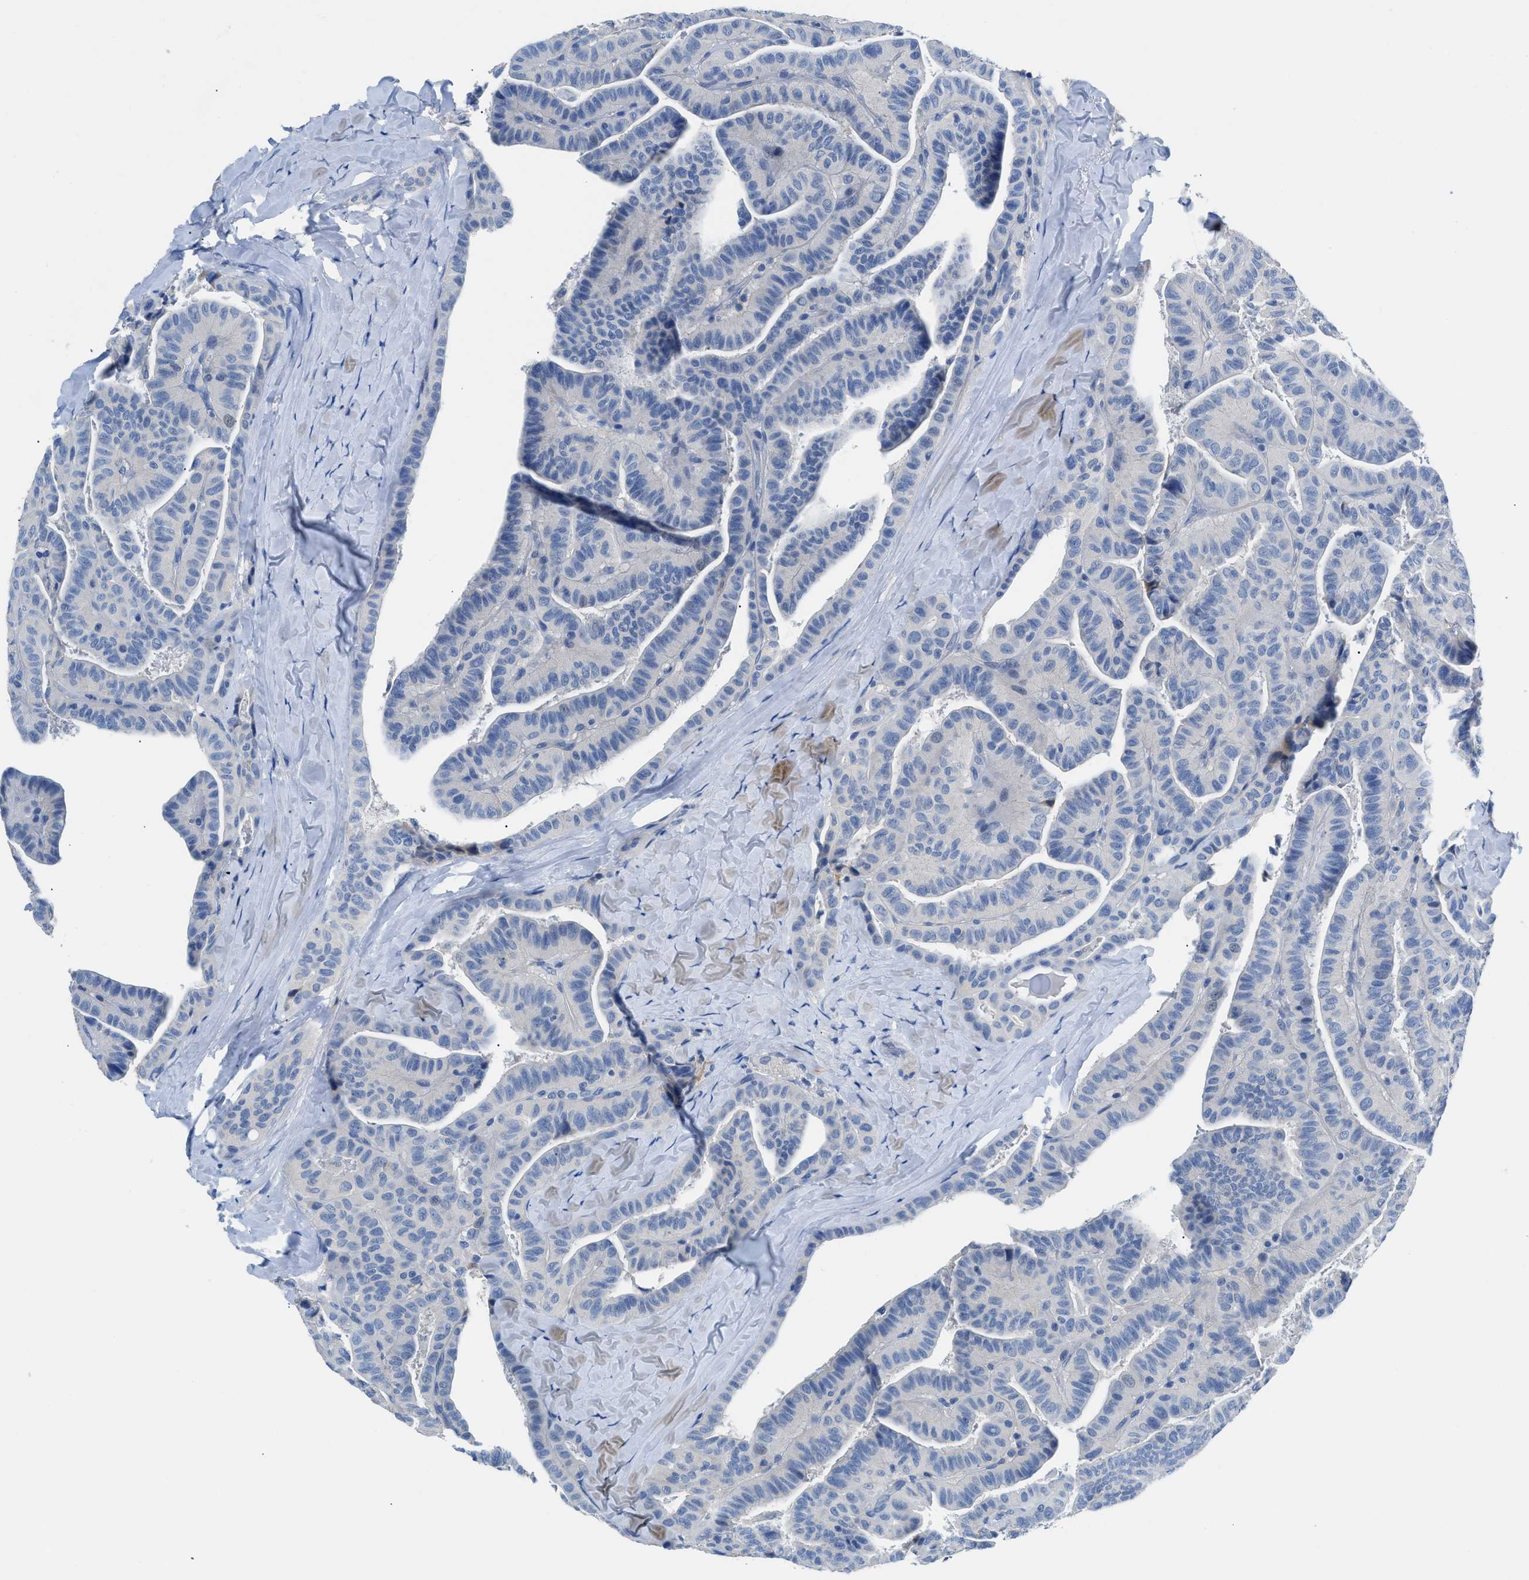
{"staining": {"intensity": "negative", "quantity": "none", "location": "none"}, "tissue": "thyroid cancer", "cell_type": "Tumor cells", "image_type": "cancer", "snomed": [{"axis": "morphology", "description": "Papillary adenocarcinoma, NOS"}, {"axis": "topography", "description": "Thyroid gland"}], "caption": "A photomicrograph of human thyroid papillary adenocarcinoma is negative for staining in tumor cells.", "gene": "SLC10A6", "patient": {"sex": "male", "age": 77}}